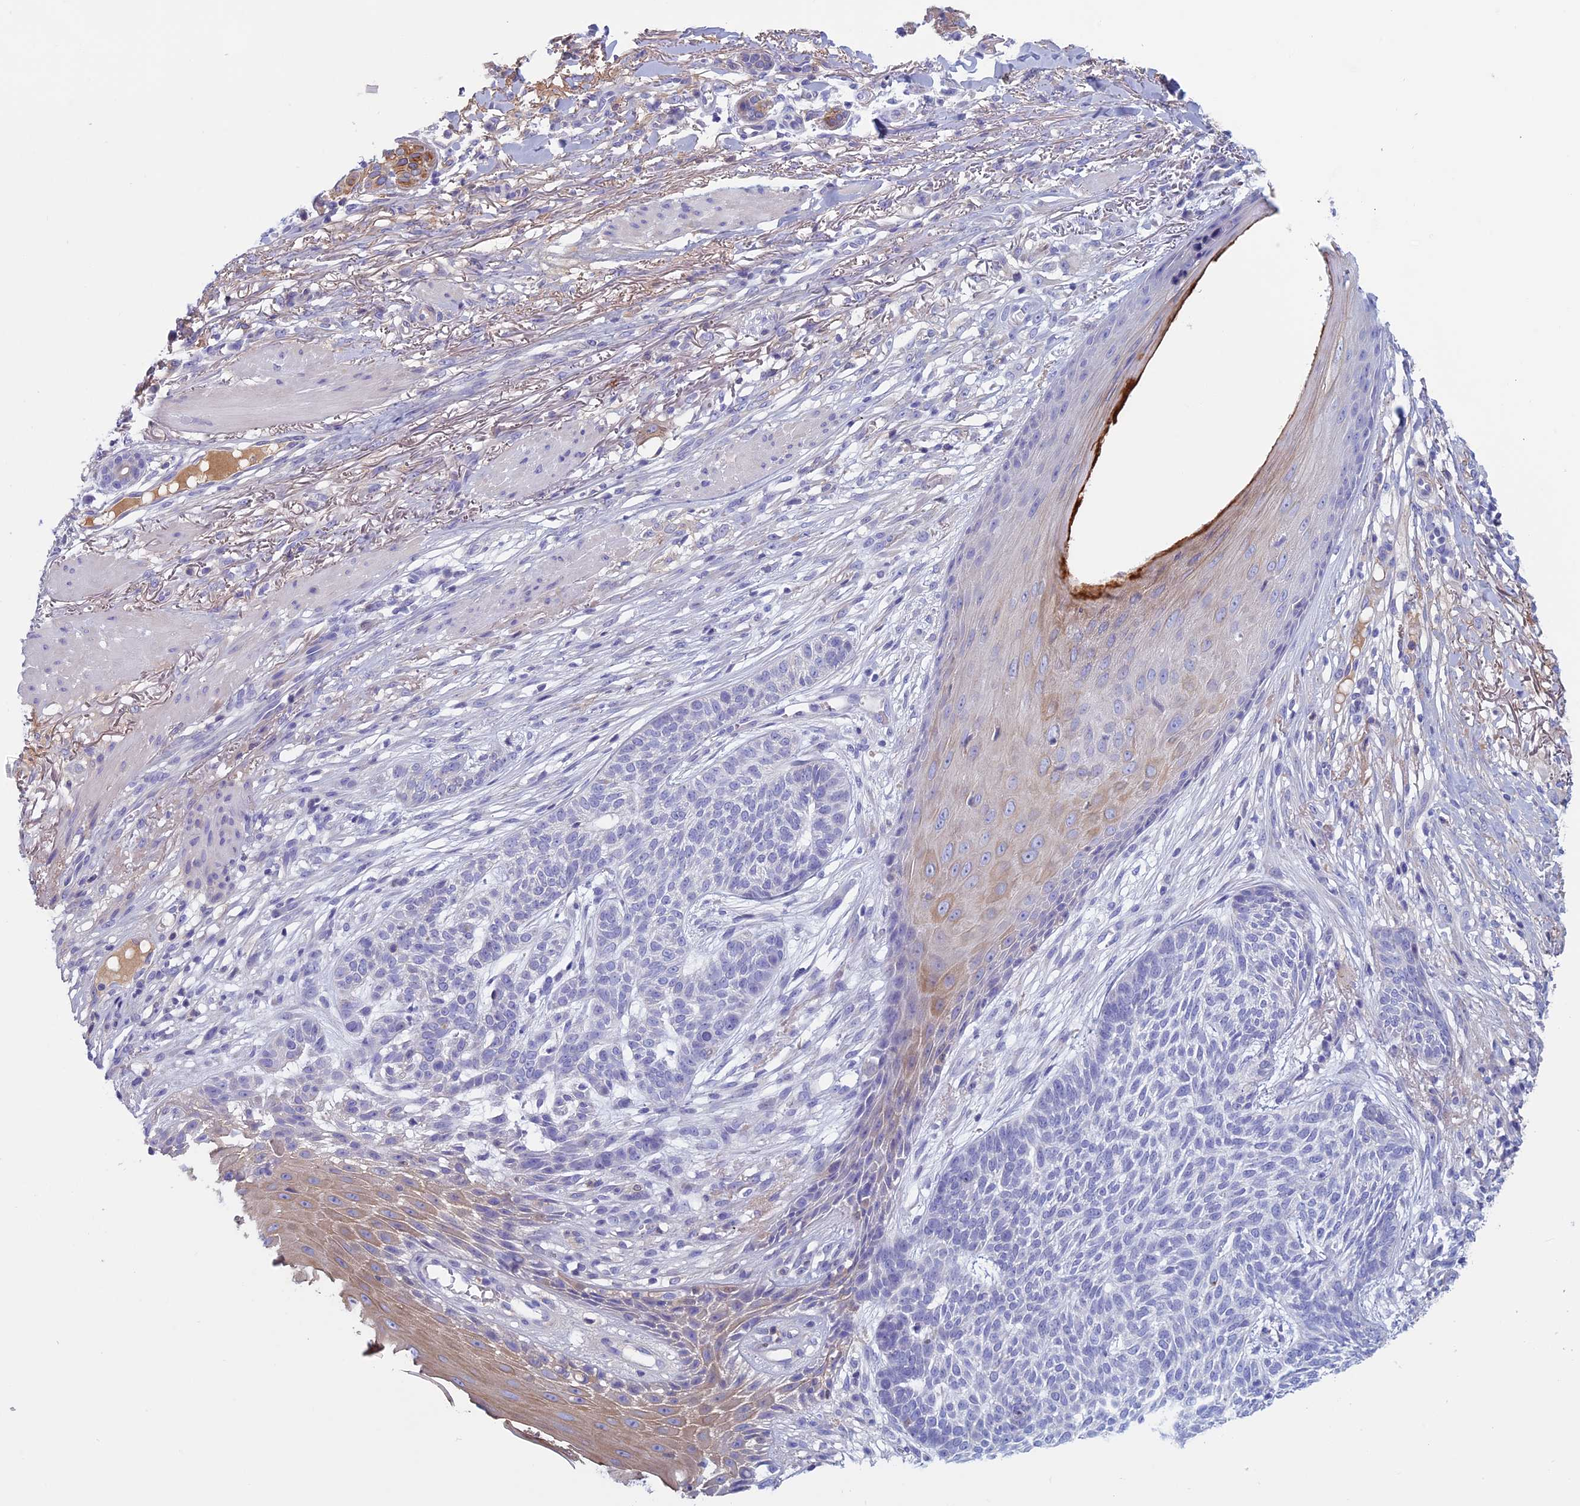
{"staining": {"intensity": "negative", "quantity": "none", "location": "none"}, "tissue": "skin cancer", "cell_type": "Tumor cells", "image_type": "cancer", "snomed": [{"axis": "morphology", "description": "Normal tissue, NOS"}, {"axis": "morphology", "description": "Basal cell carcinoma"}, {"axis": "topography", "description": "Skin"}], "caption": "High magnification brightfield microscopy of basal cell carcinoma (skin) stained with DAB (brown) and counterstained with hematoxylin (blue): tumor cells show no significant expression. The staining was performed using DAB (3,3'-diaminobenzidine) to visualize the protein expression in brown, while the nuclei were stained in blue with hematoxylin (Magnification: 20x).", "gene": "ANGPTL2", "patient": {"sex": "male", "age": 64}}